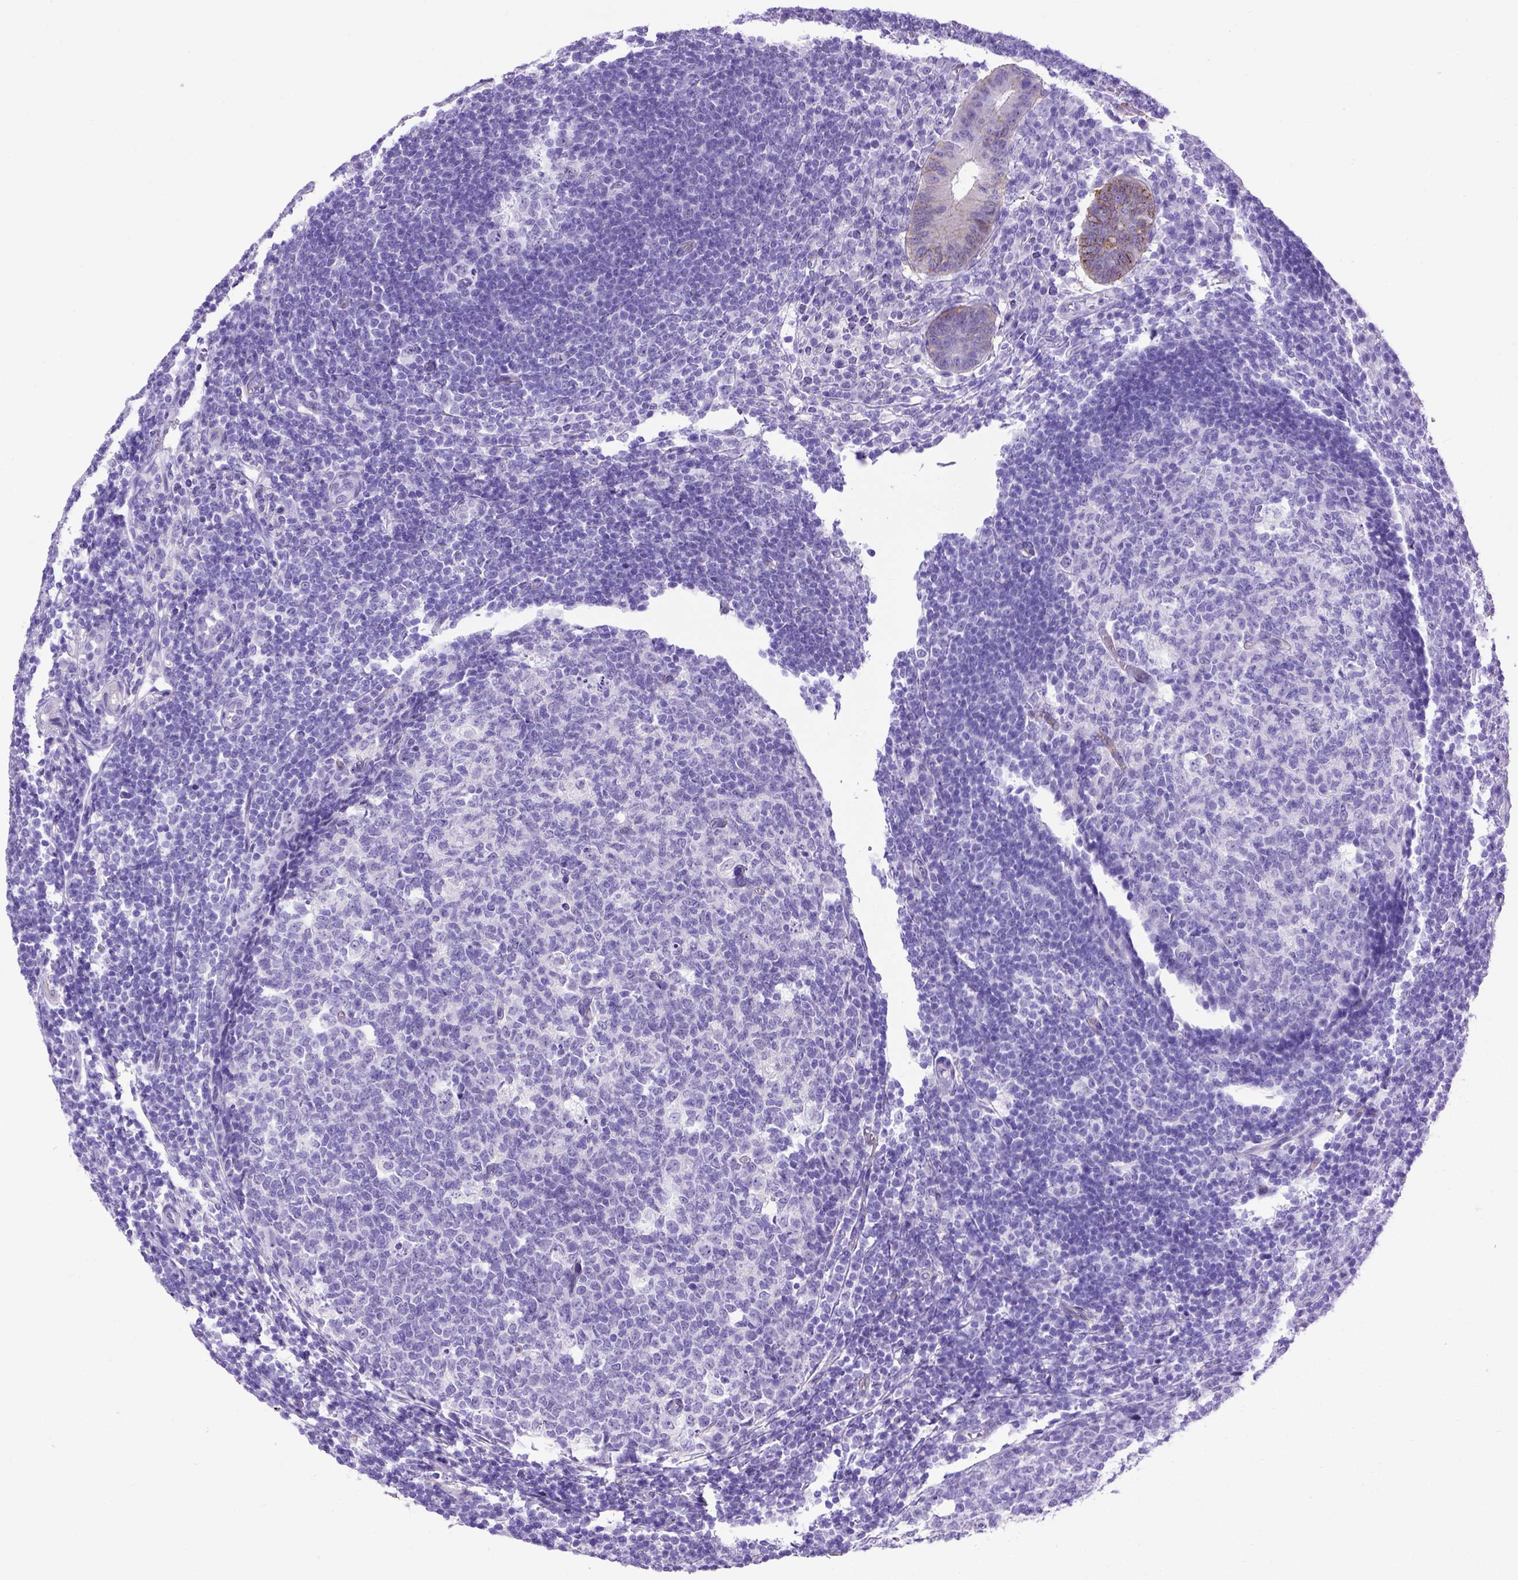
{"staining": {"intensity": "strong", "quantity": "25%-75%", "location": "cytoplasmic/membranous"}, "tissue": "appendix", "cell_type": "Glandular cells", "image_type": "normal", "snomed": [{"axis": "morphology", "description": "Normal tissue, NOS"}, {"axis": "topography", "description": "Appendix"}], "caption": "Immunohistochemical staining of normal appendix reveals 25%-75% levels of strong cytoplasmic/membranous protein positivity in about 25%-75% of glandular cells. (DAB (3,3'-diaminobenzidine) IHC, brown staining for protein, blue staining for nuclei).", "gene": "ADAM12", "patient": {"sex": "male", "age": 18}}